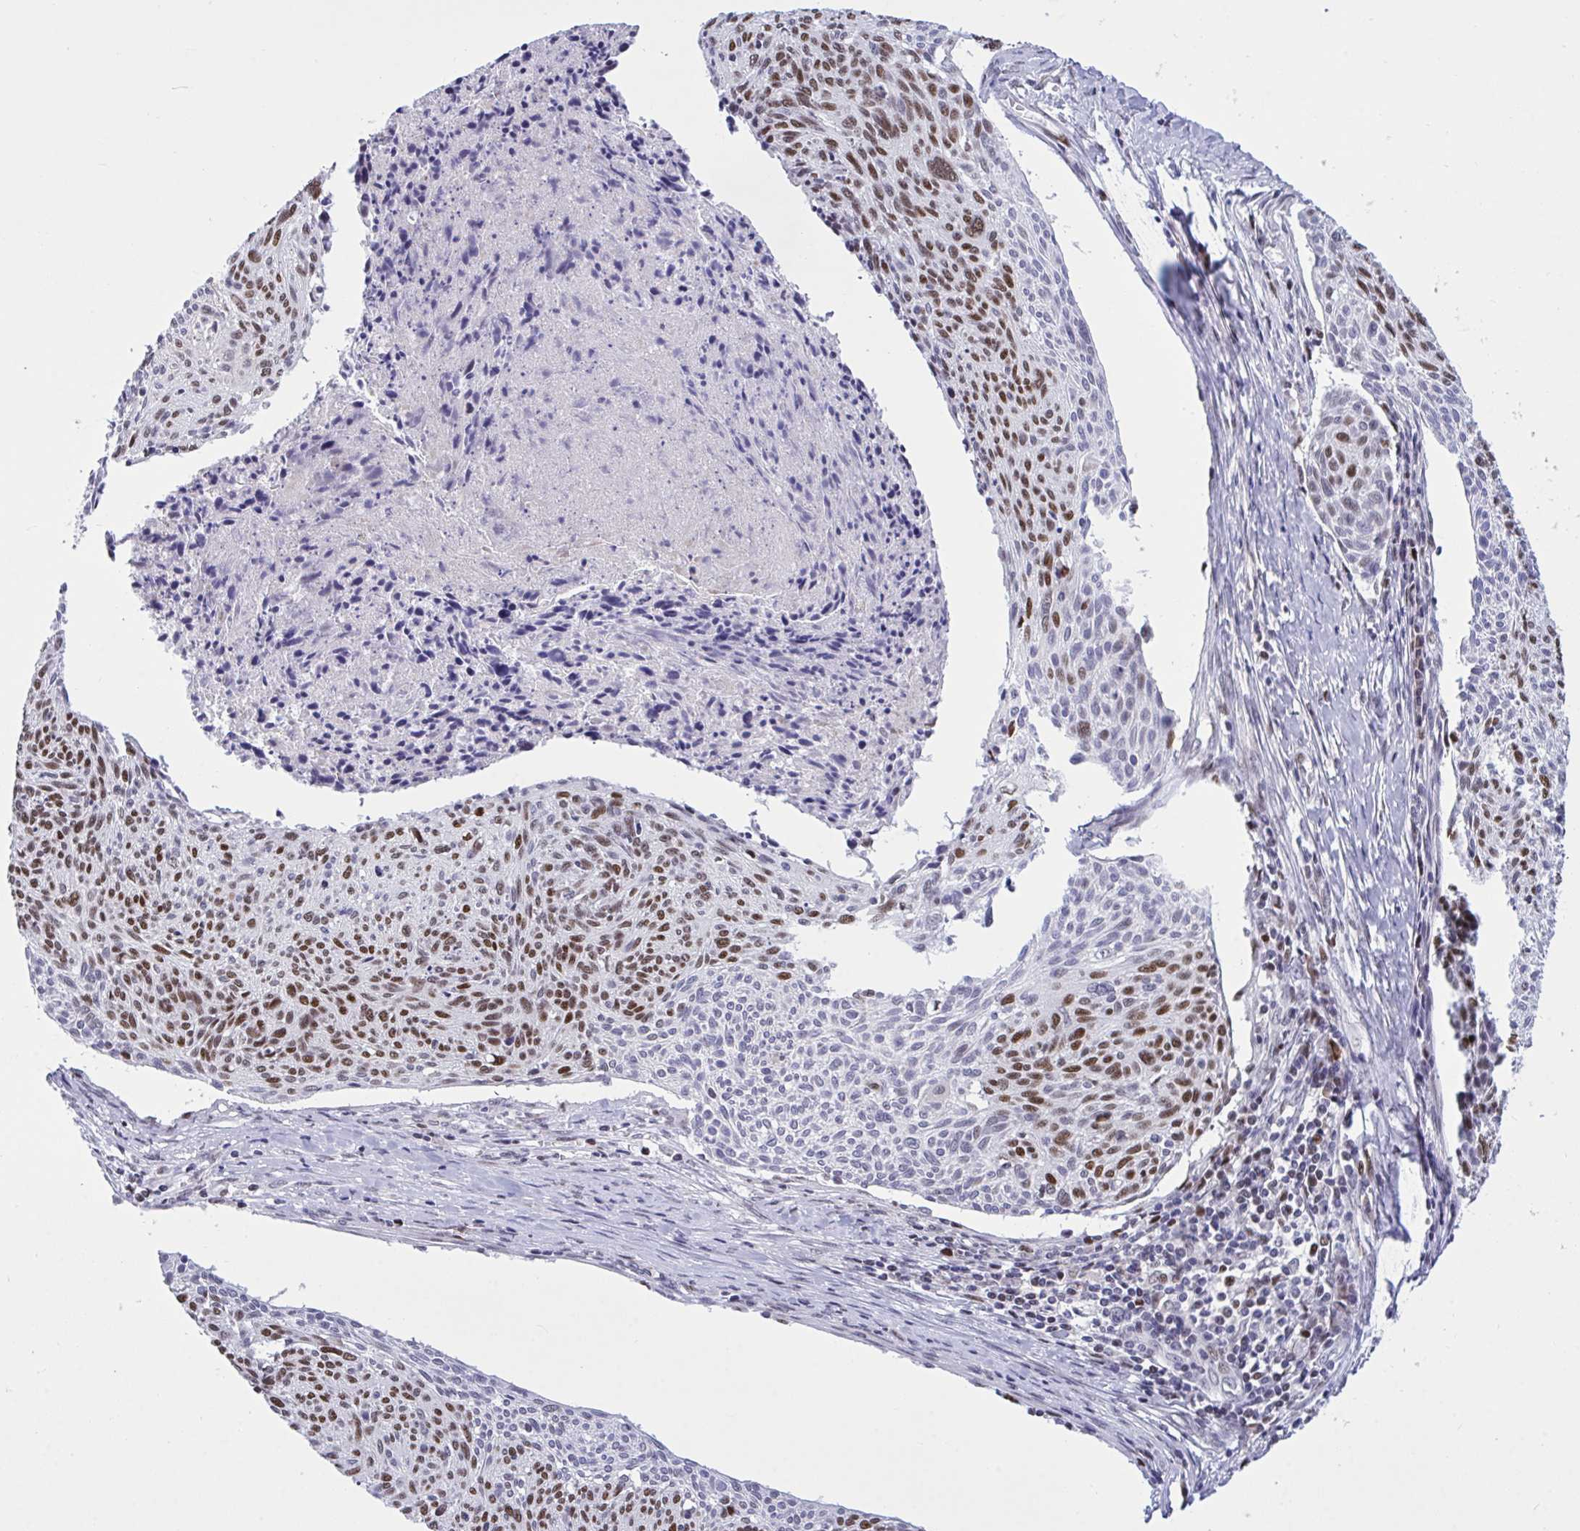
{"staining": {"intensity": "strong", "quantity": ">75%", "location": "nuclear"}, "tissue": "cervical cancer", "cell_type": "Tumor cells", "image_type": "cancer", "snomed": [{"axis": "morphology", "description": "Squamous cell carcinoma, NOS"}, {"axis": "topography", "description": "Cervix"}], "caption": "Strong nuclear expression is present in approximately >75% of tumor cells in cervical cancer. Nuclei are stained in blue.", "gene": "C1QL2", "patient": {"sex": "female", "age": 49}}